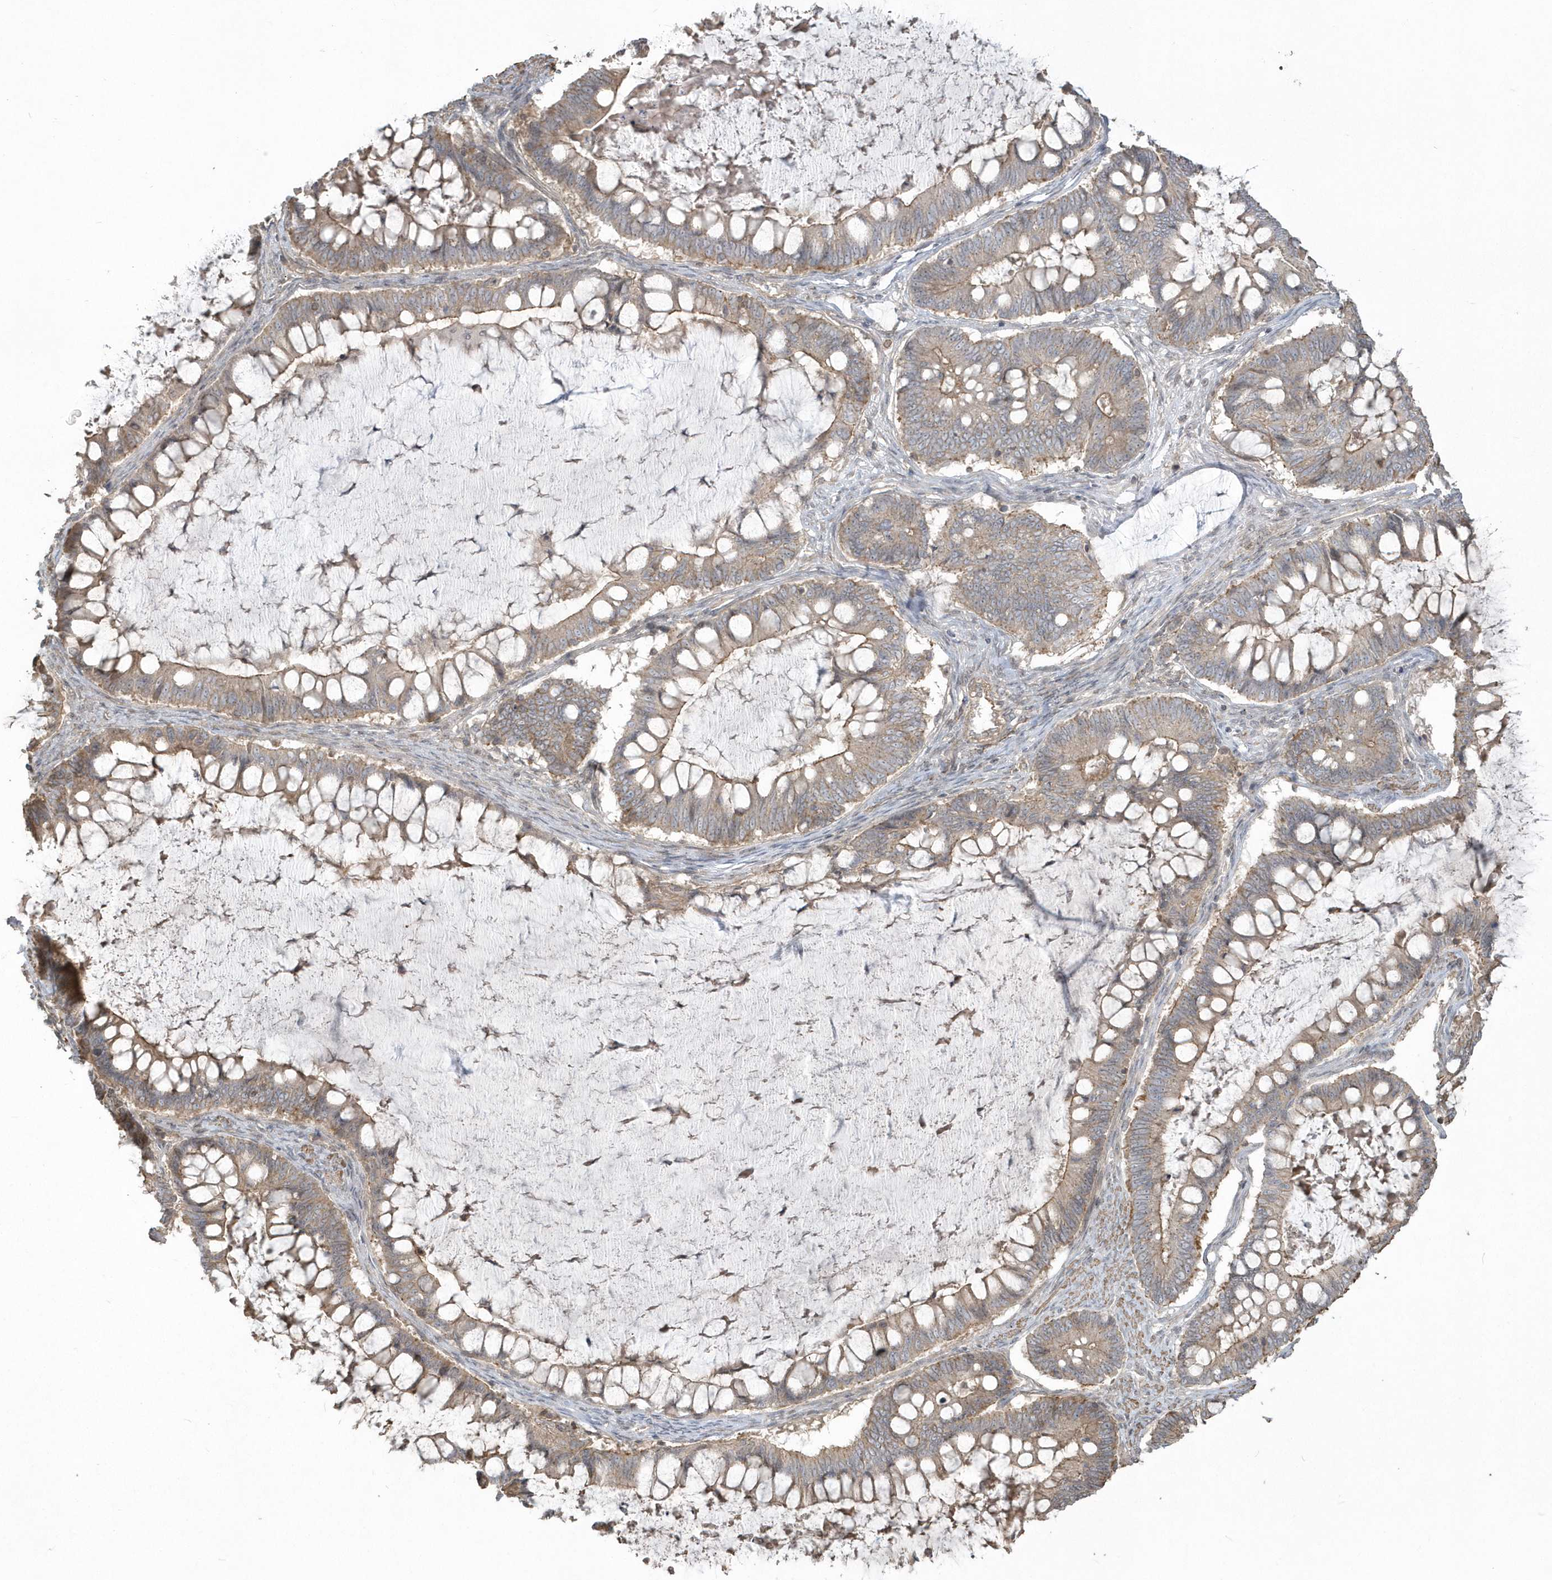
{"staining": {"intensity": "weak", "quantity": ">75%", "location": "cytoplasmic/membranous"}, "tissue": "ovarian cancer", "cell_type": "Tumor cells", "image_type": "cancer", "snomed": [{"axis": "morphology", "description": "Cystadenocarcinoma, mucinous, NOS"}, {"axis": "topography", "description": "Ovary"}], "caption": "Weak cytoplasmic/membranous positivity for a protein is seen in approximately >75% of tumor cells of mucinous cystadenocarcinoma (ovarian) using immunohistochemistry.", "gene": "ARMC8", "patient": {"sex": "female", "age": 61}}